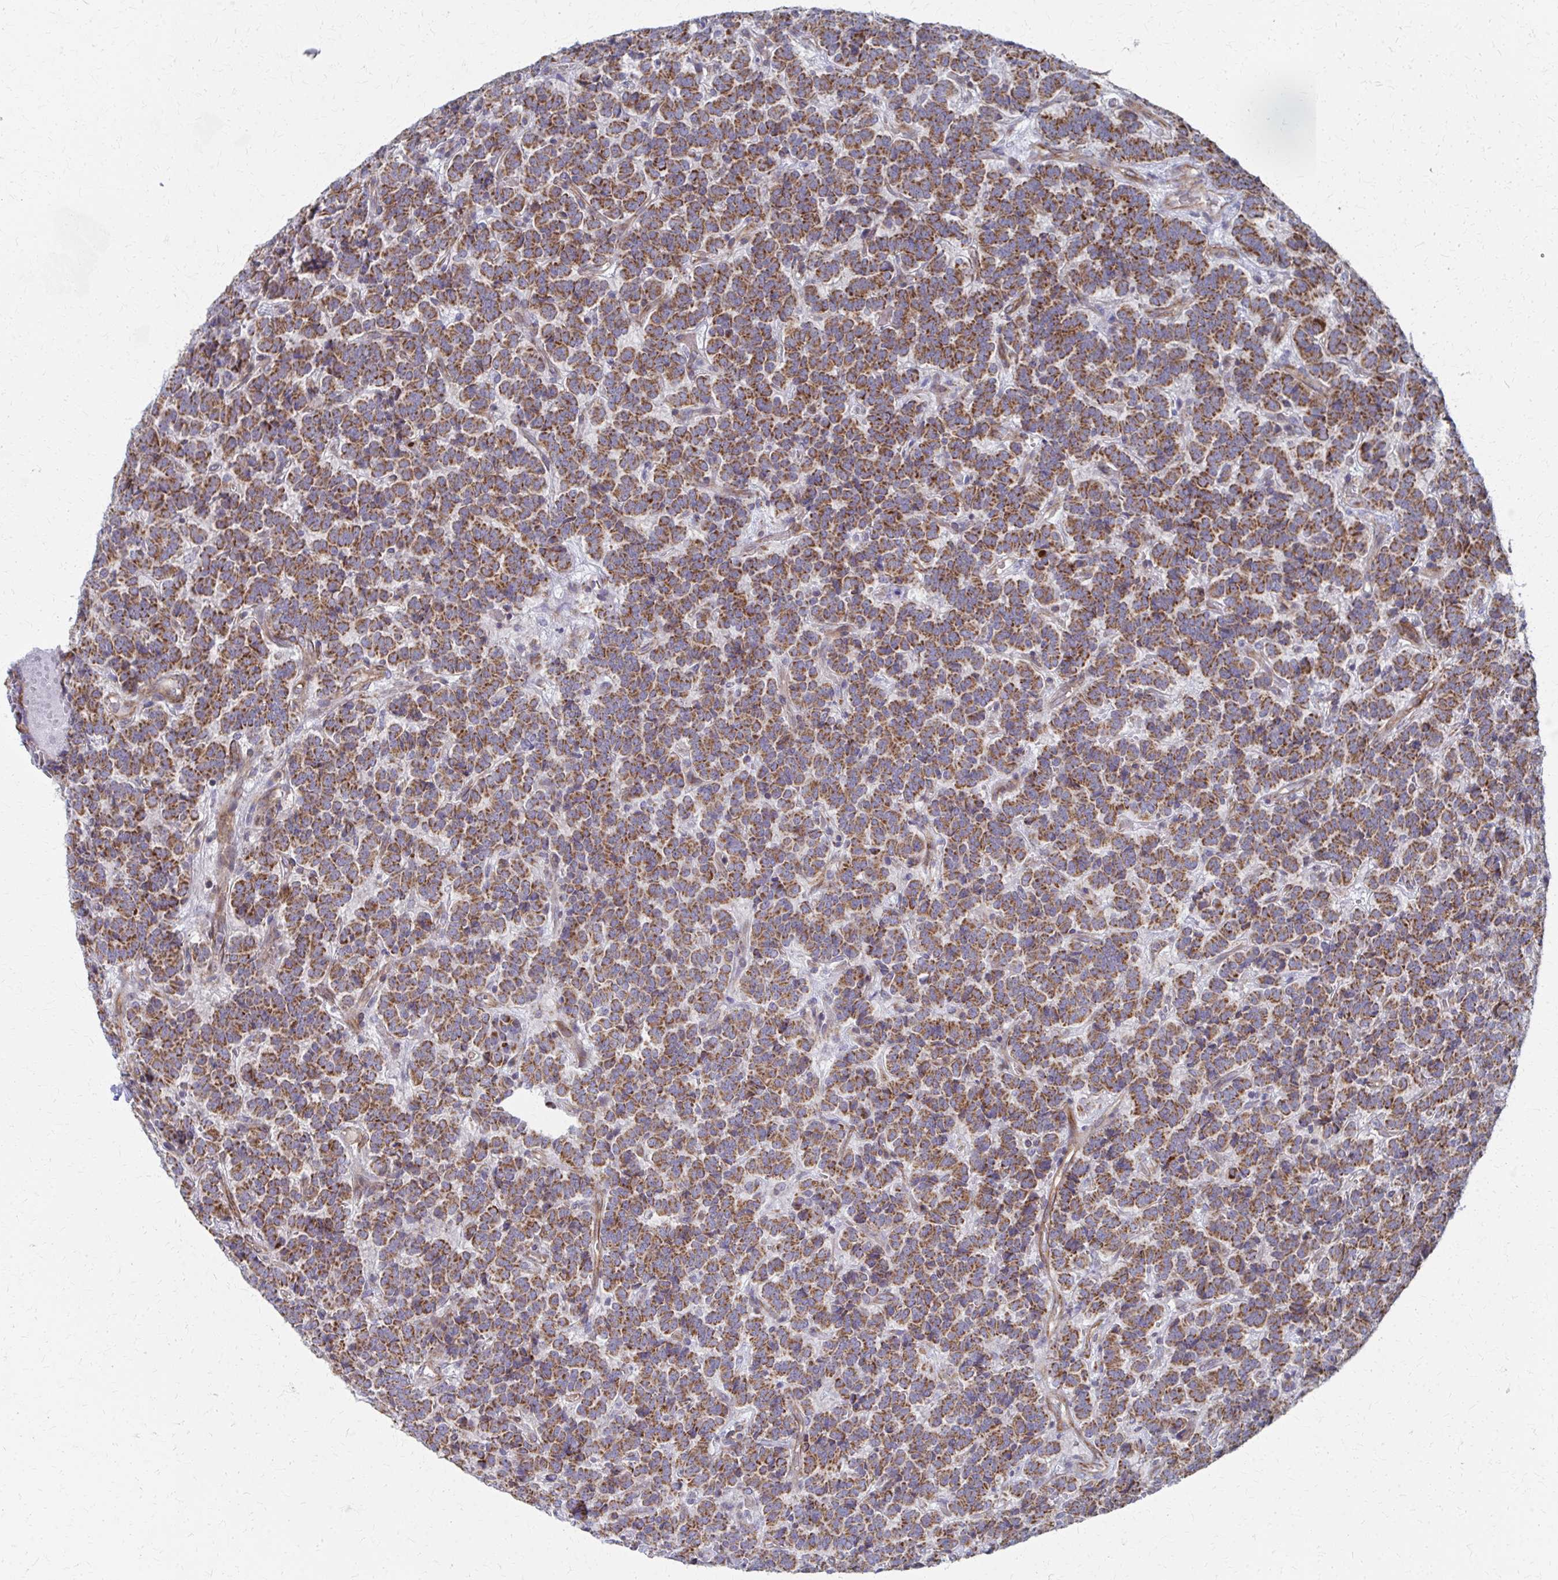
{"staining": {"intensity": "moderate", "quantity": ">75%", "location": "cytoplasmic/membranous"}, "tissue": "carcinoid", "cell_type": "Tumor cells", "image_type": "cancer", "snomed": [{"axis": "morphology", "description": "Carcinoid, malignant, NOS"}, {"axis": "topography", "description": "Pancreas"}], "caption": "A micrograph of carcinoid stained for a protein displays moderate cytoplasmic/membranous brown staining in tumor cells.", "gene": "FAHD1", "patient": {"sex": "male", "age": 36}}